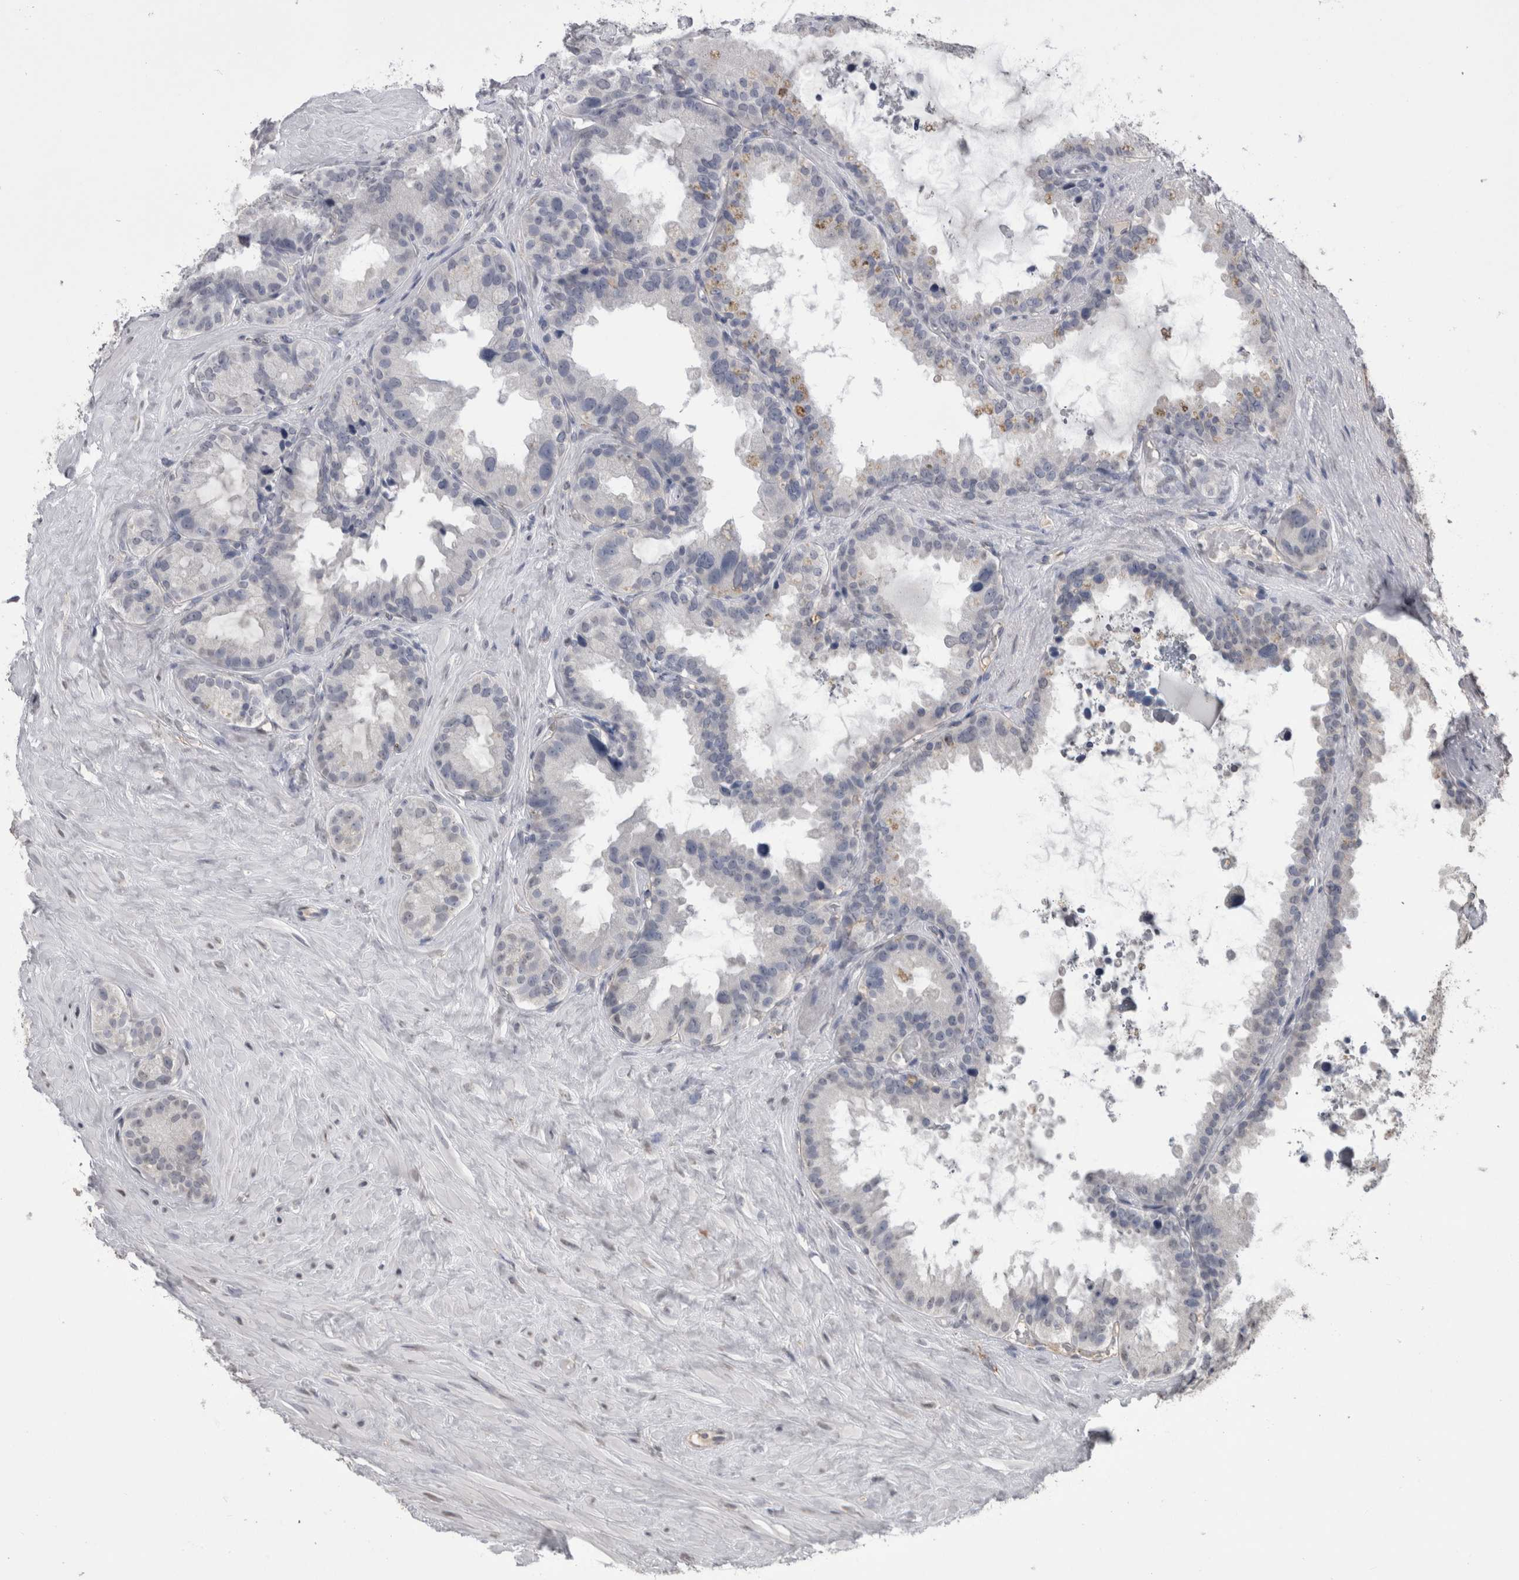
{"staining": {"intensity": "weak", "quantity": "<25%", "location": "cytoplasmic/membranous"}, "tissue": "seminal vesicle", "cell_type": "Glandular cells", "image_type": "normal", "snomed": [{"axis": "morphology", "description": "Normal tissue, NOS"}, {"axis": "topography", "description": "Seminal veicle"}], "caption": "This is an immunohistochemistry (IHC) image of unremarkable human seminal vesicle. There is no staining in glandular cells.", "gene": "PAX5", "patient": {"sex": "male", "age": 80}}